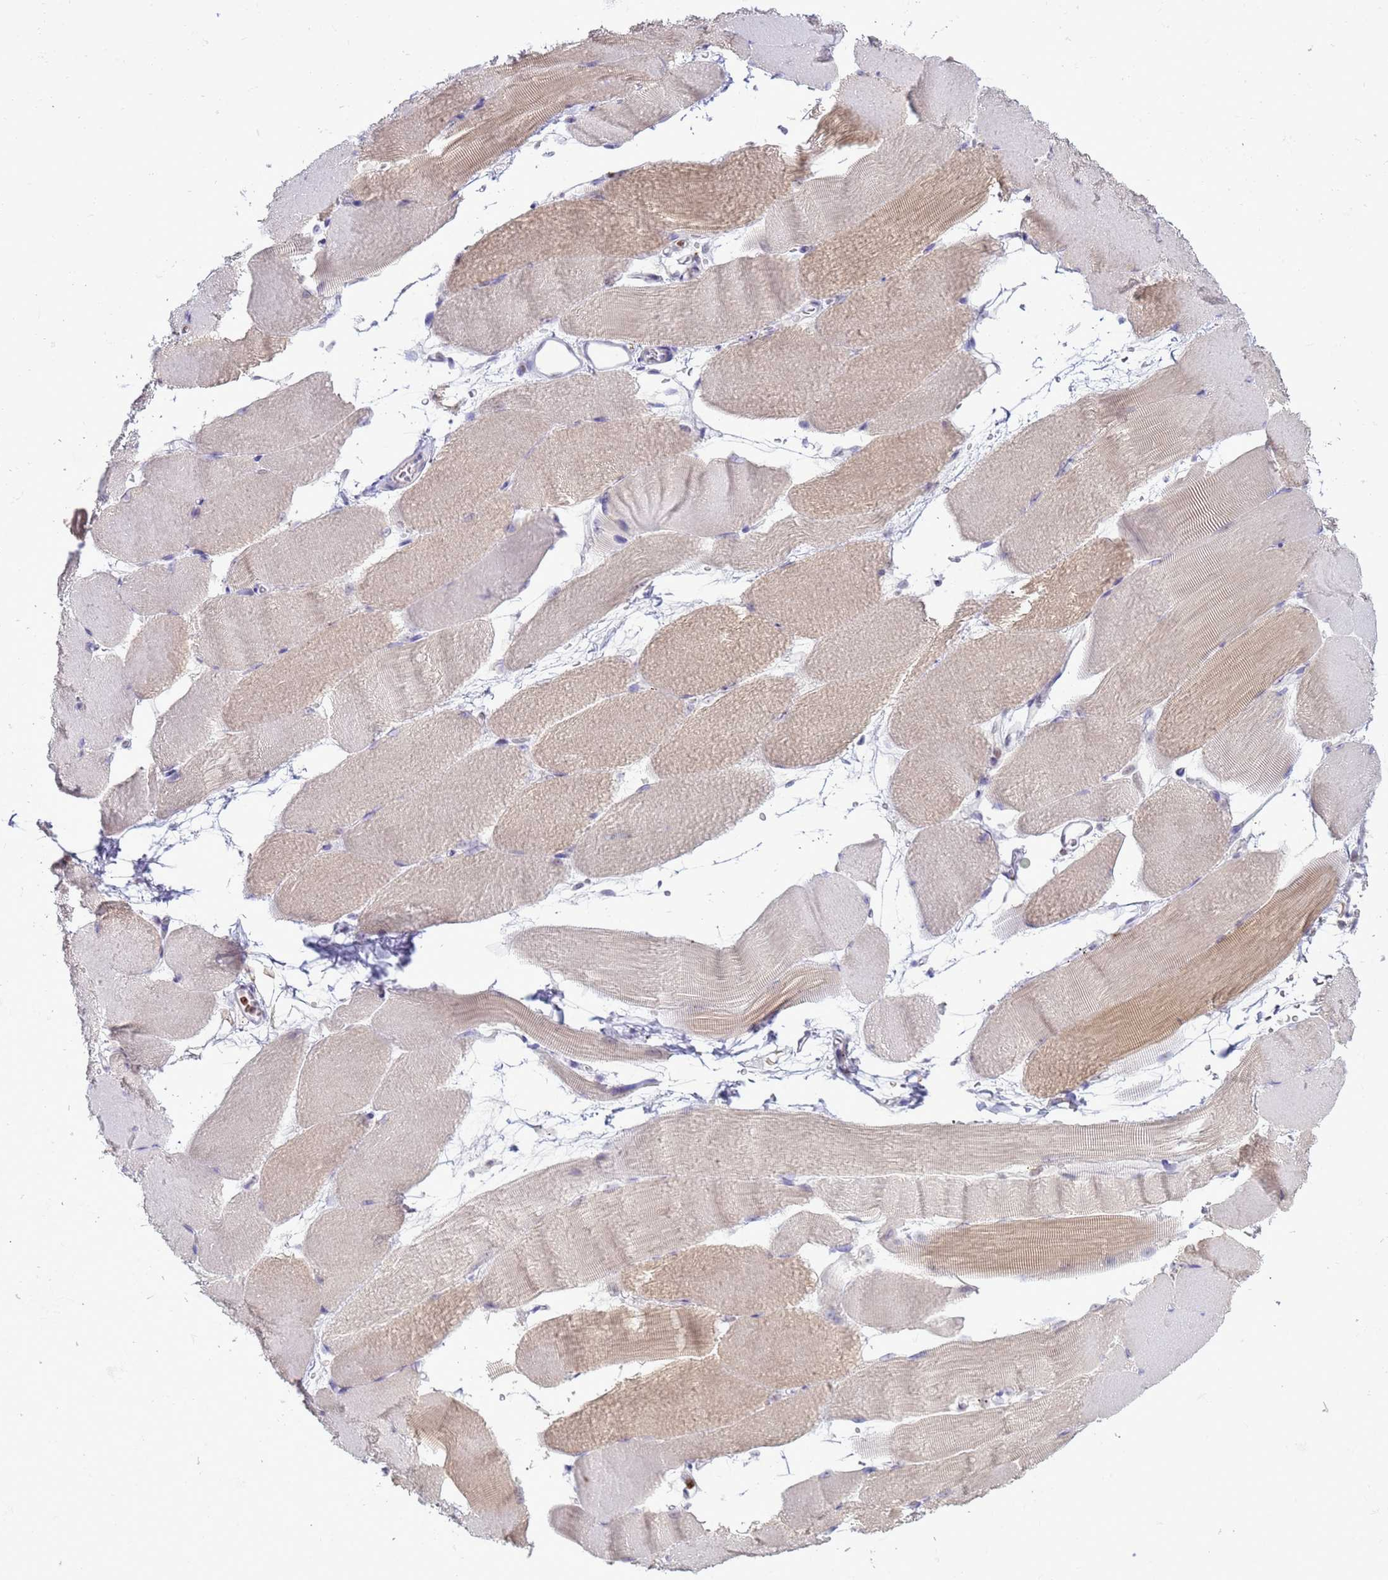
{"staining": {"intensity": "weak", "quantity": "25%-75%", "location": "cytoplasmic/membranous"}, "tissue": "skeletal muscle", "cell_type": "Myocytes", "image_type": "normal", "snomed": [{"axis": "morphology", "description": "Normal tissue, NOS"}, {"axis": "topography", "description": "Skeletal muscle"}, {"axis": "topography", "description": "Parathyroid gland"}], "caption": "Immunohistochemical staining of unremarkable human skeletal muscle demonstrates low levels of weak cytoplasmic/membranous expression in approximately 25%-75% of myocytes.", "gene": "DHX37", "patient": {"sex": "female", "age": 37}}